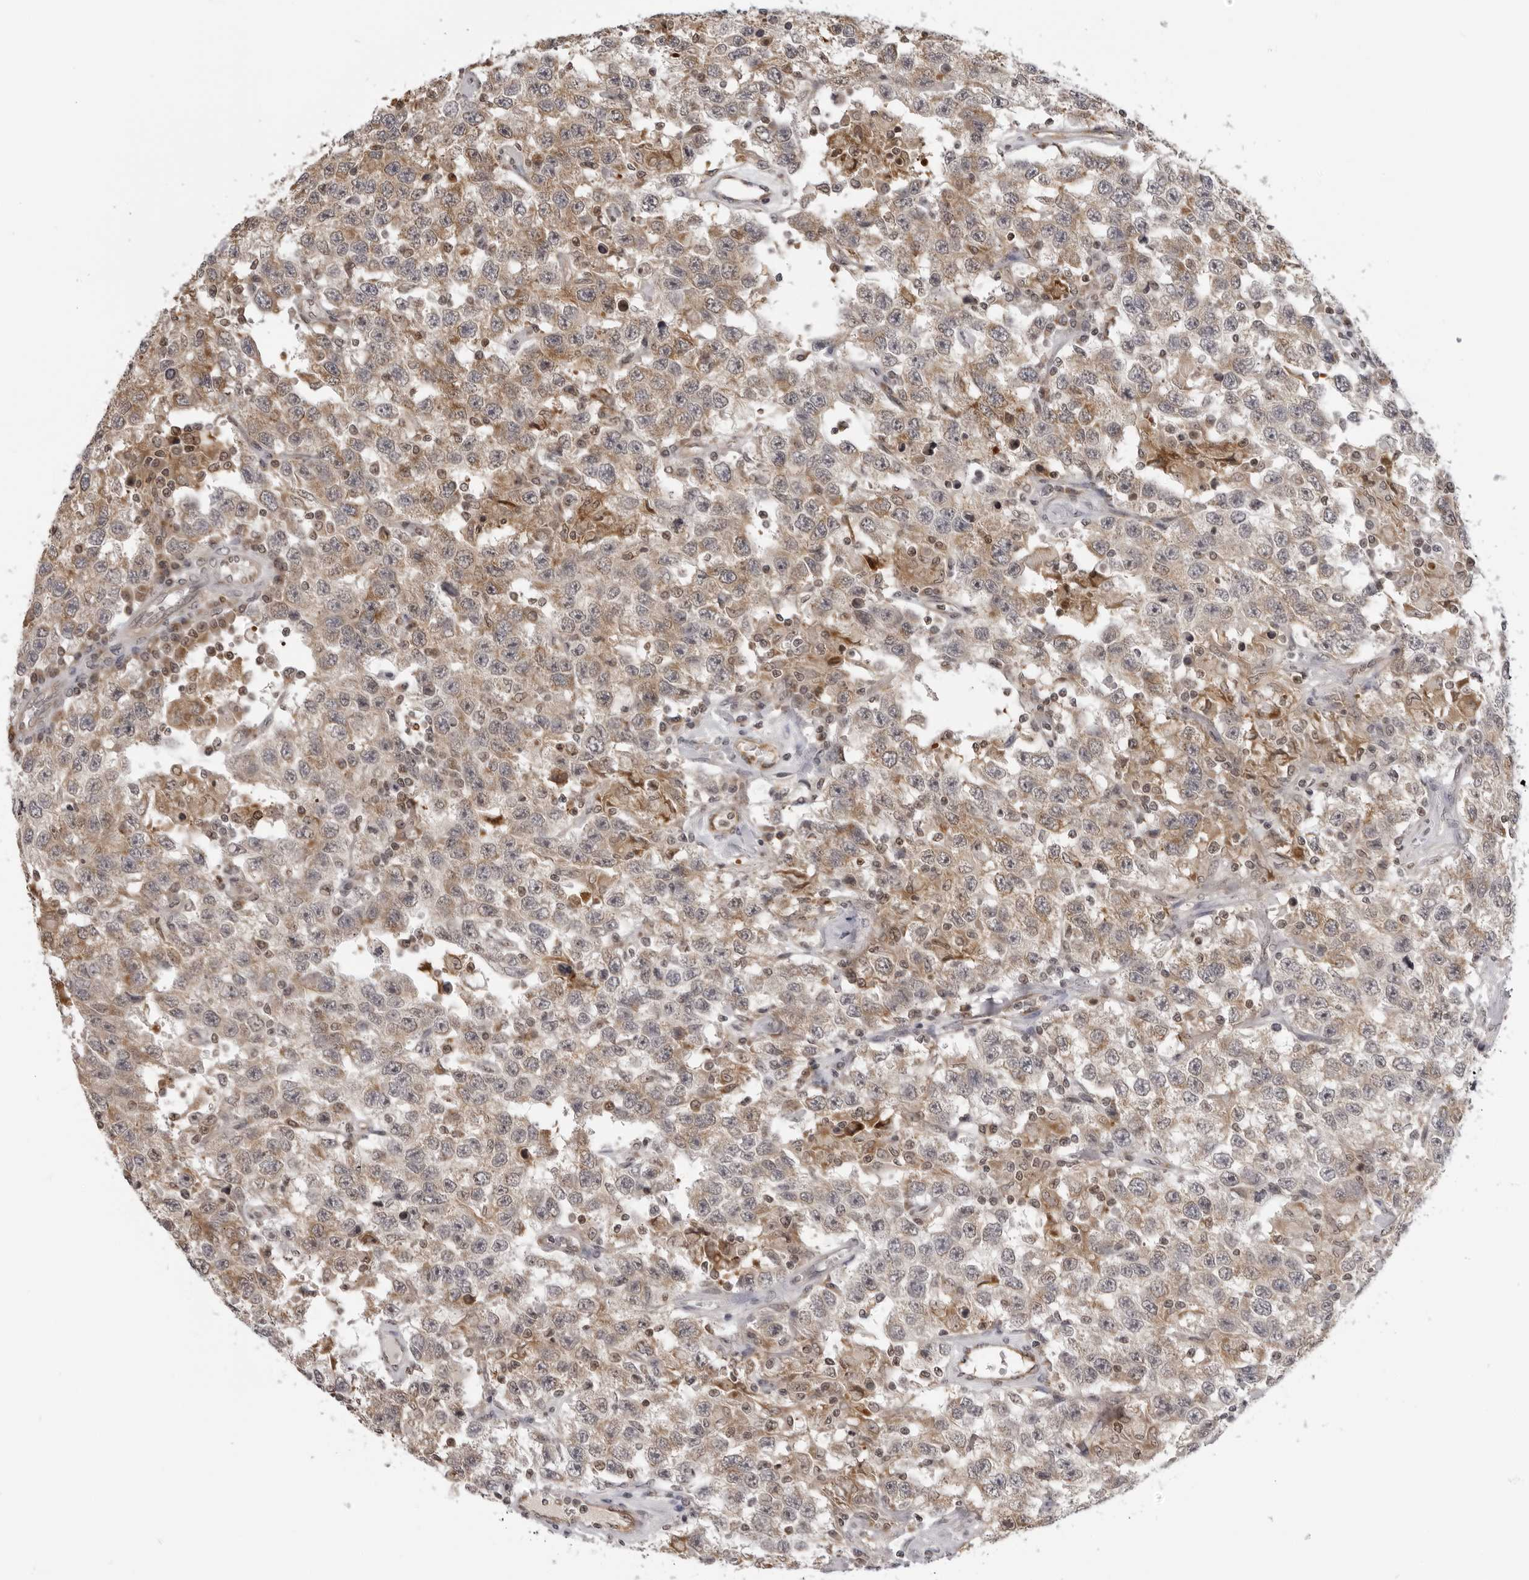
{"staining": {"intensity": "moderate", "quantity": "25%-75%", "location": "cytoplasmic/membranous"}, "tissue": "testis cancer", "cell_type": "Tumor cells", "image_type": "cancer", "snomed": [{"axis": "morphology", "description": "Seminoma, NOS"}, {"axis": "topography", "description": "Testis"}], "caption": "Approximately 25%-75% of tumor cells in human testis cancer (seminoma) demonstrate moderate cytoplasmic/membranous protein staining as visualized by brown immunohistochemical staining.", "gene": "MRPS15", "patient": {"sex": "male", "age": 41}}